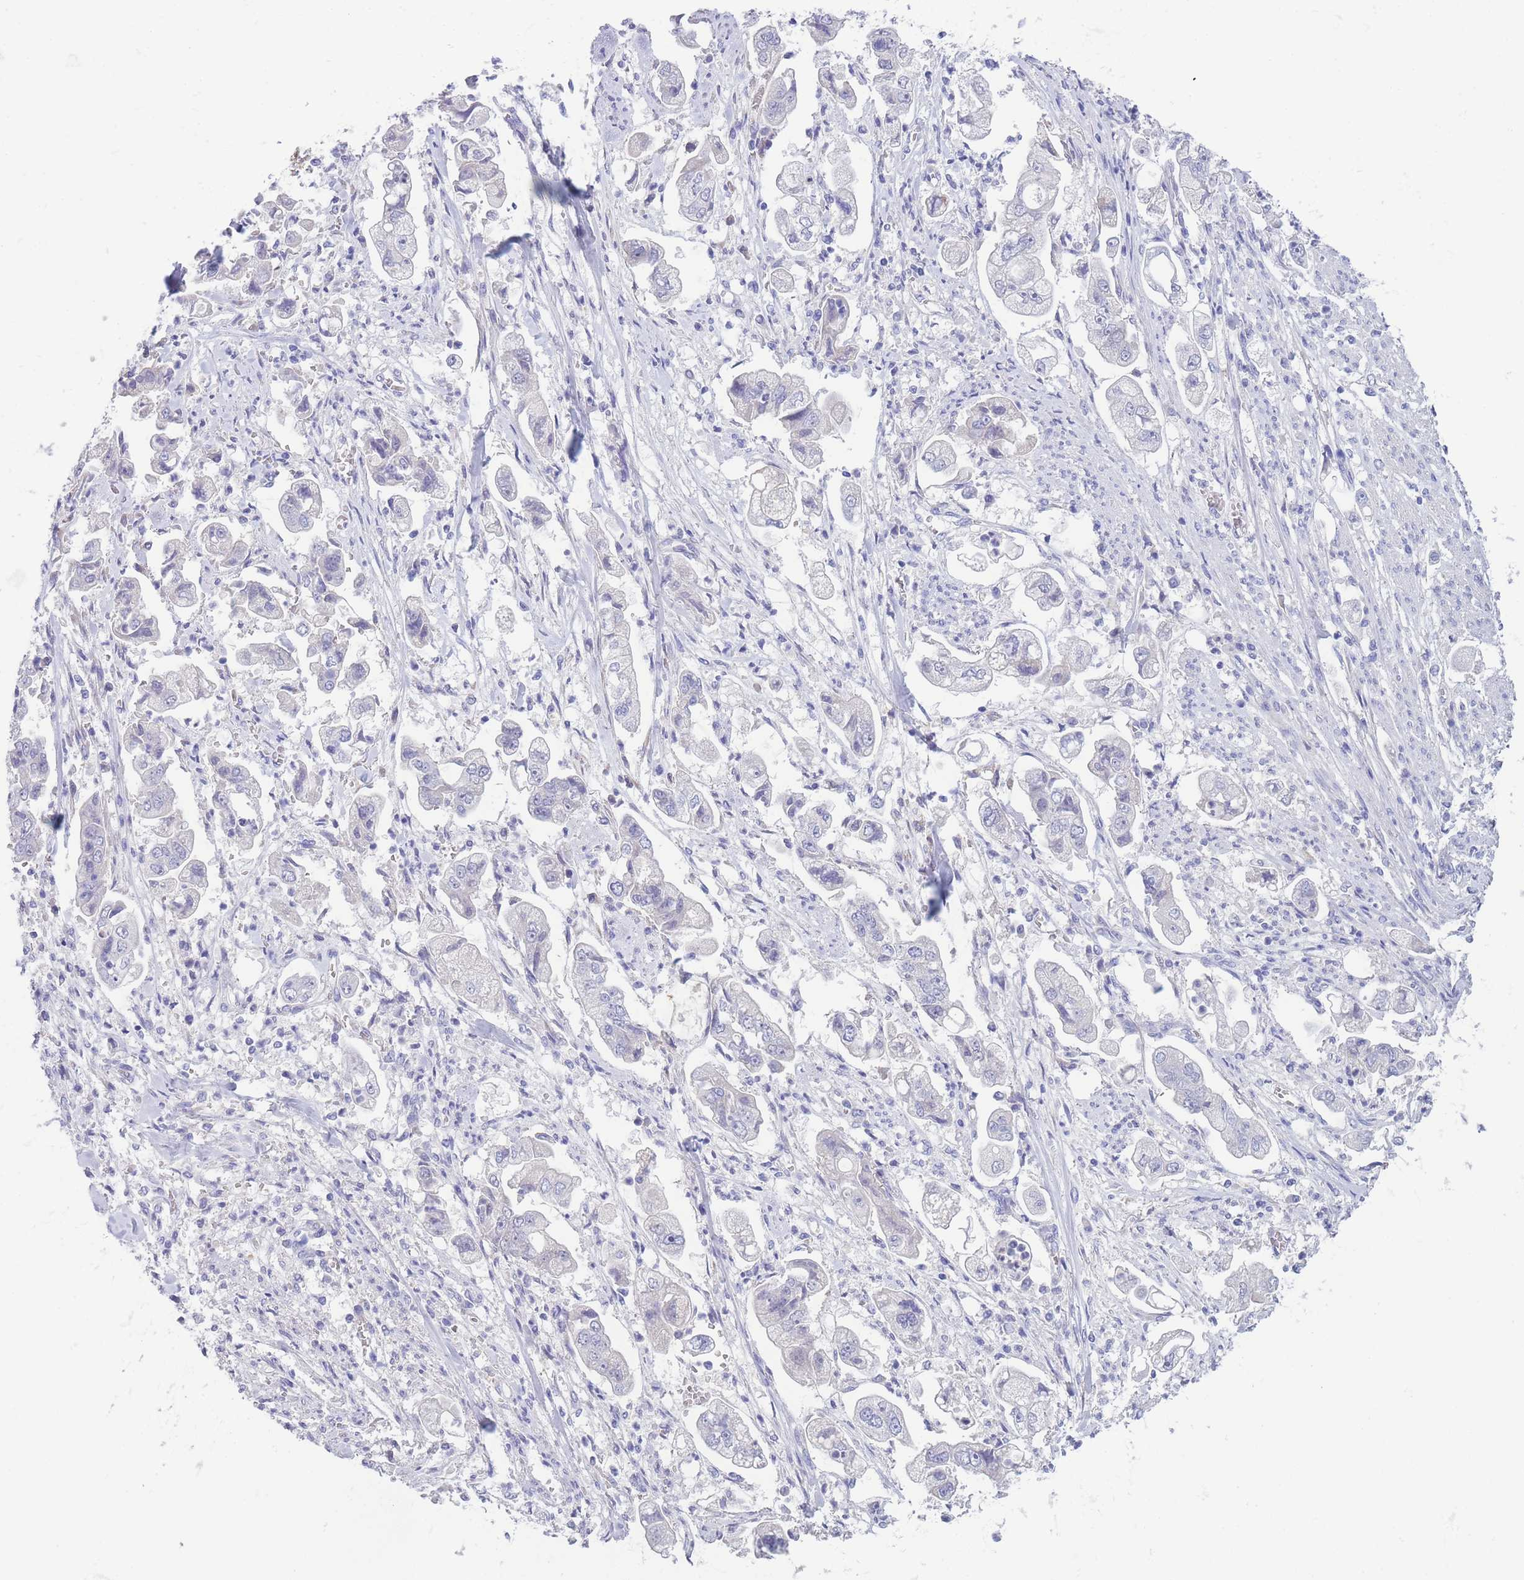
{"staining": {"intensity": "negative", "quantity": "none", "location": "none"}, "tissue": "stomach cancer", "cell_type": "Tumor cells", "image_type": "cancer", "snomed": [{"axis": "morphology", "description": "Adenocarcinoma, NOS"}, {"axis": "topography", "description": "Stomach"}], "caption": "The immunohistochemistry (IHC) image has no significant expression in tumor cells of stomach adenocarcinoma tissue.", "gene": "PCDHB3", "patient": {"sex": "male", "age": 62}}